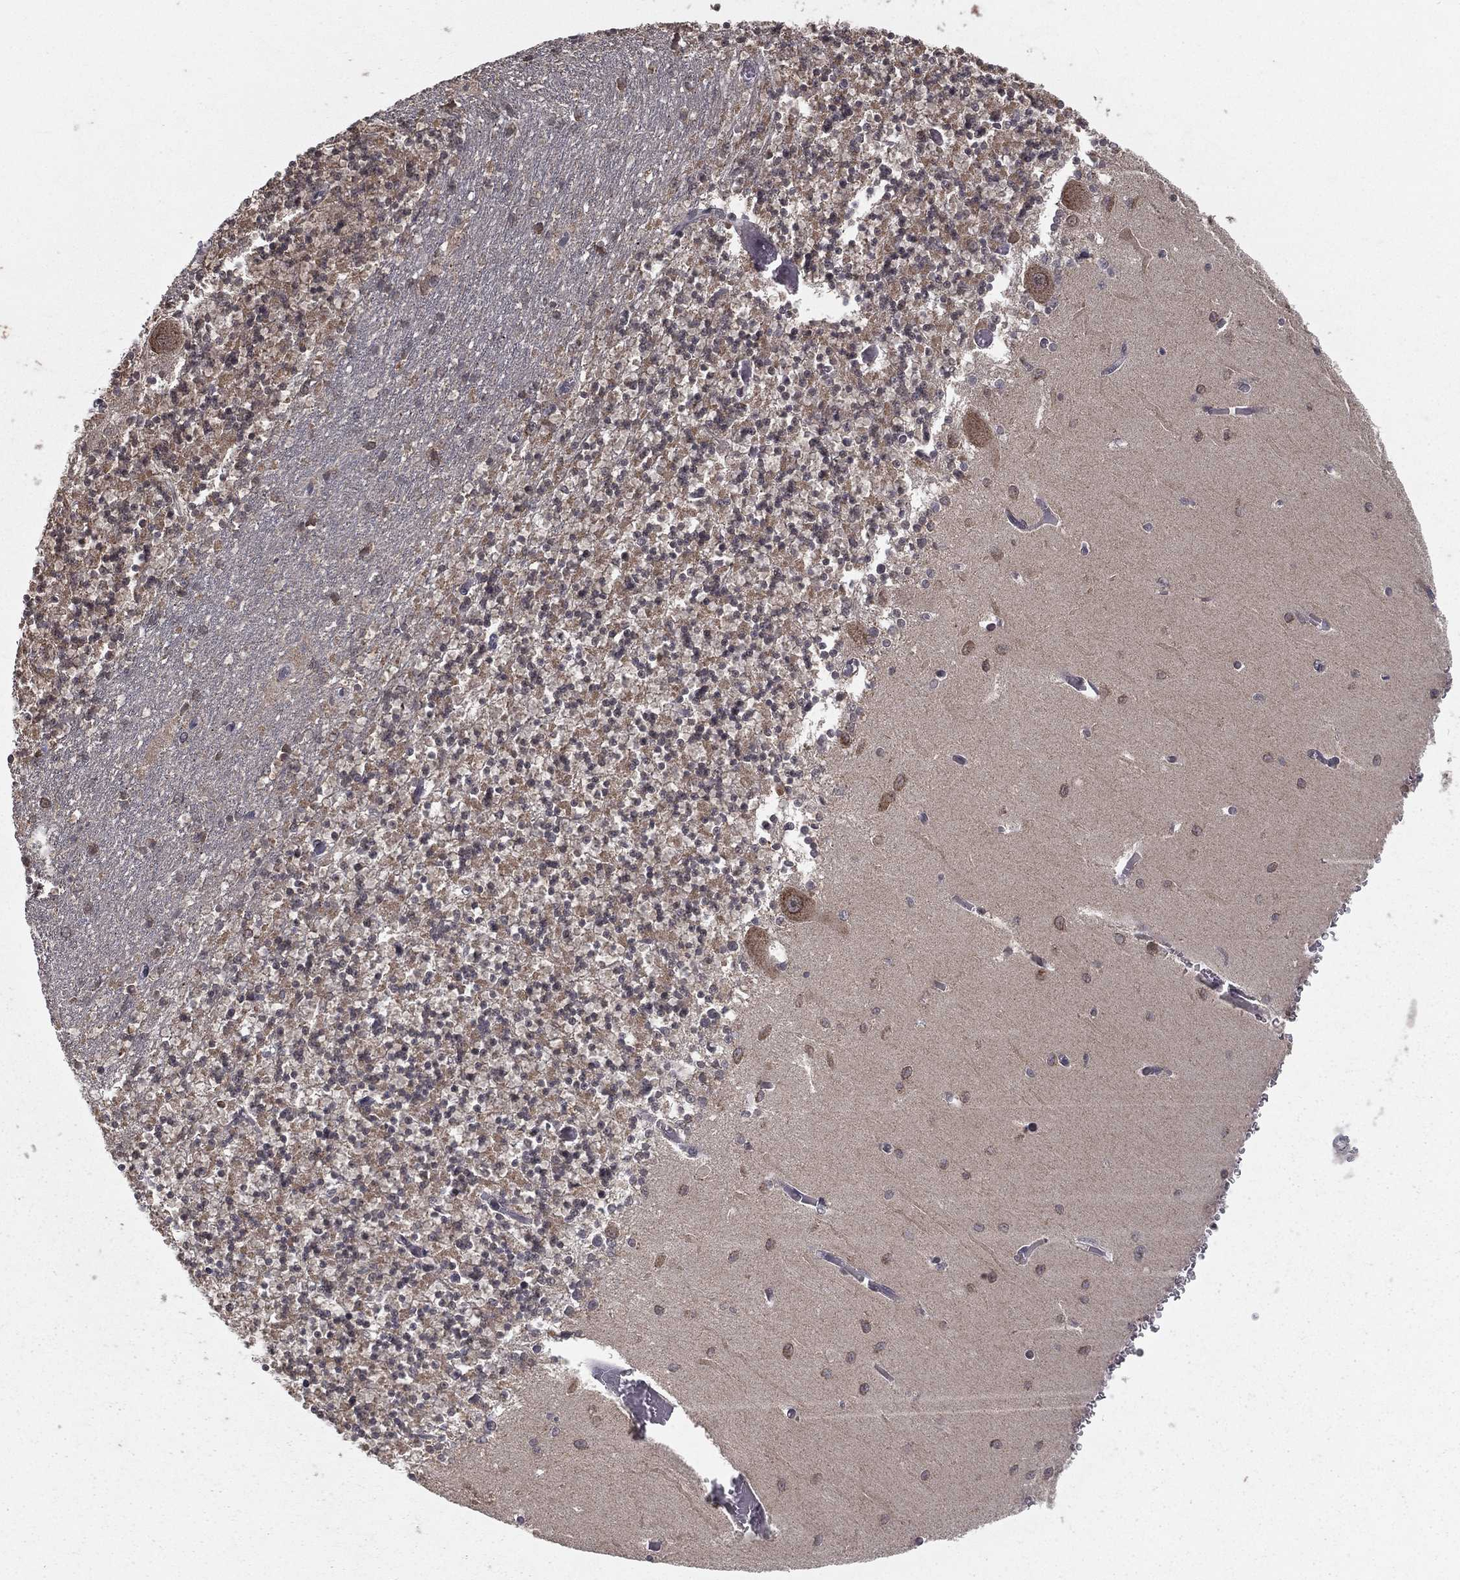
{"staining": {"intensity": "negative", "quantity": "none", "location": "none"}, "tissue": "cerebellum", "cell_type": "Cells in granular layer", "image_type": "normal", "snomed": [{"axis": "morphology", "description": "Normal tissue, NOS"}, {"axis": "topography", "description": "Cerebellum"}], "caption": "The immunohistochemistry (IHC) photomicrograph has no significant expression in cells in granular layer of cerebellum.", "gene": "ZDHHC15", "patient": {"sex": "female", "age": 64}}